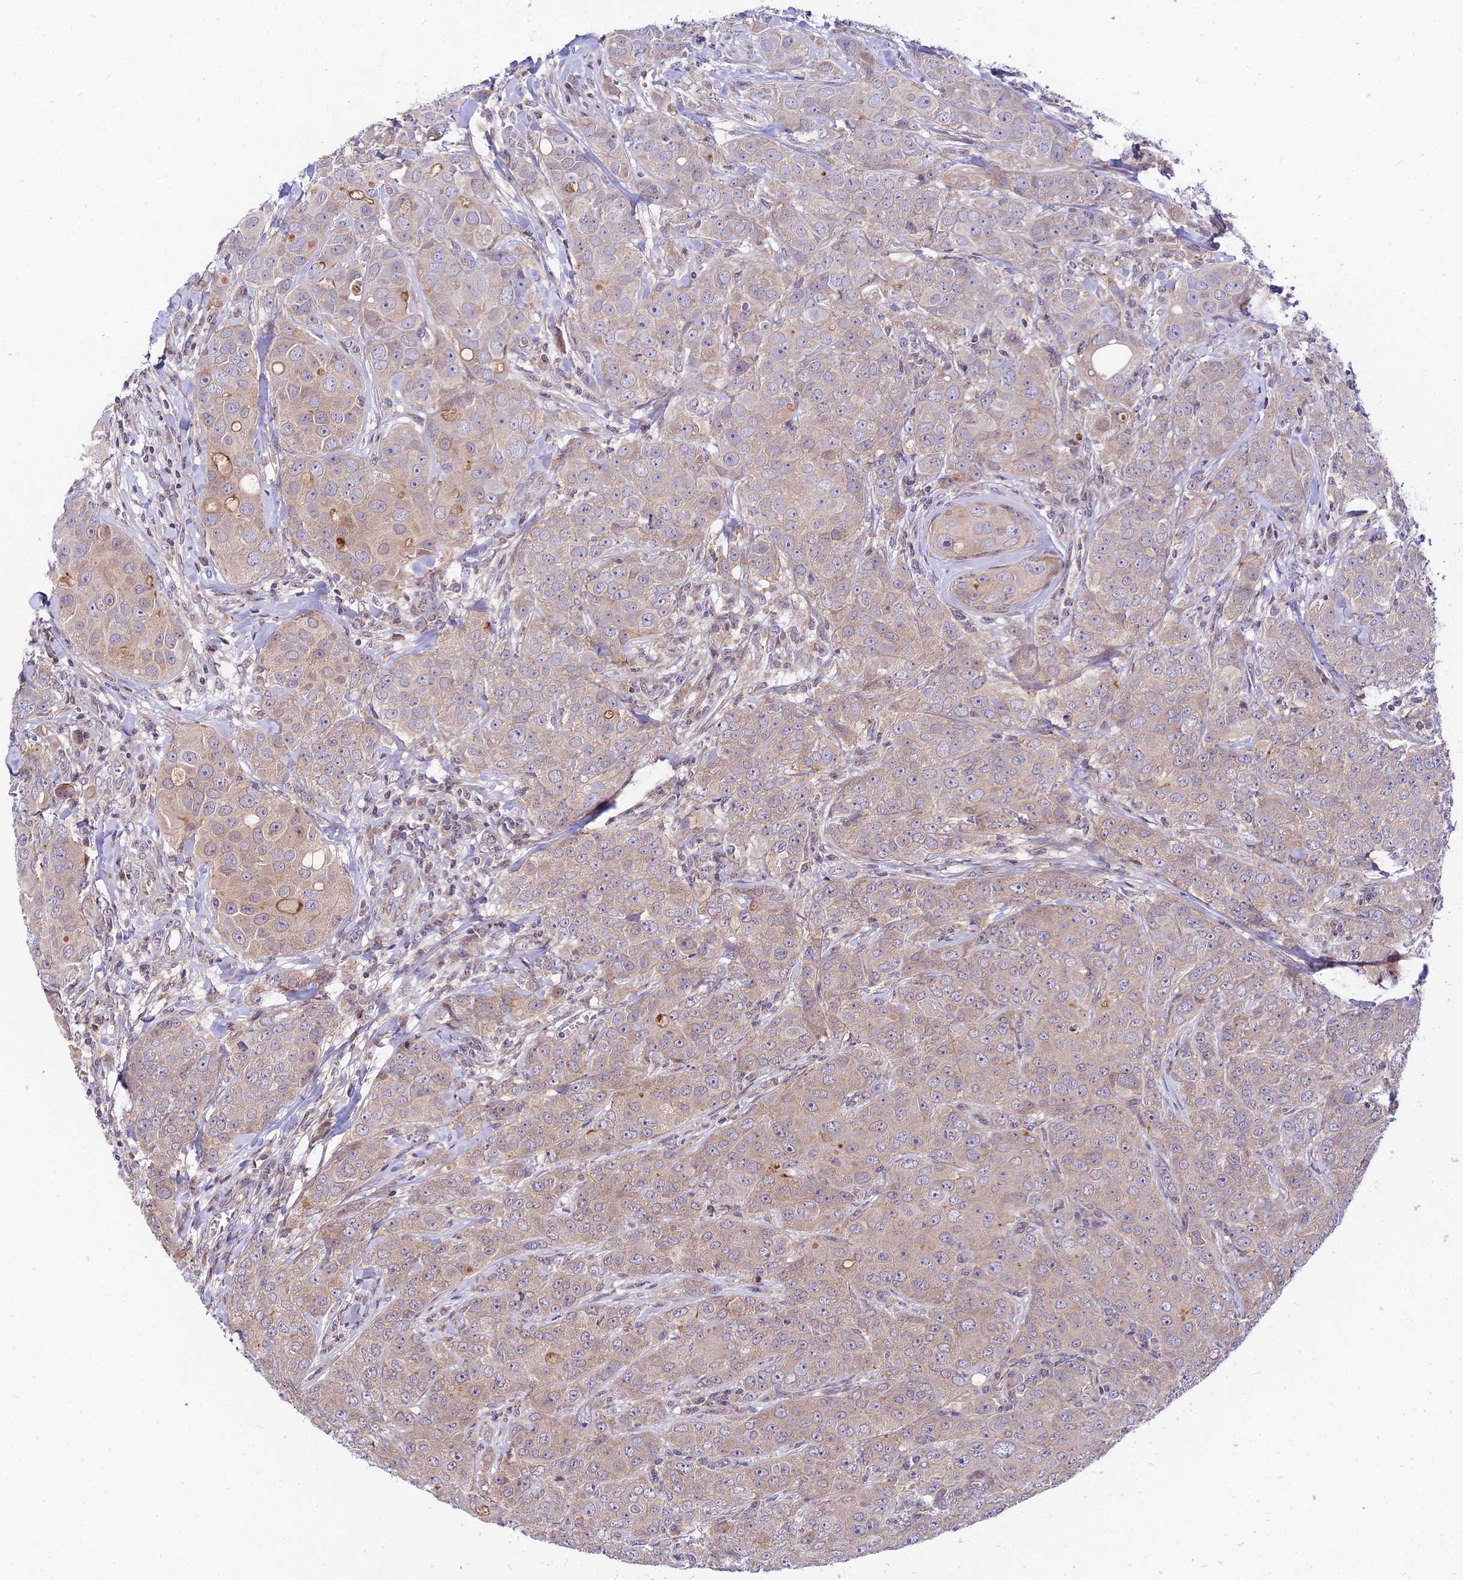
{"staining": {"intensity": "moderate", "quantity": "<25%", "location": "cytoplasmic/membranous"}, "tissue": "breast cancer", "cell_type": "Tumor cells", "image_type": "cancer", "snomed": [{"axis": "morphology", "description": "Duct carcinoma"}, {"axis": "topography", "description": "Breast"}], "caption": "DAB immunohistochemical staining of intraductal carcinoma (breast) shows moderate cytoplasmic/membranous protein staining in approximately <25% of tumor cells.", "gene": "C6orf132", "patient": {"sex": "female", "age": 43}}